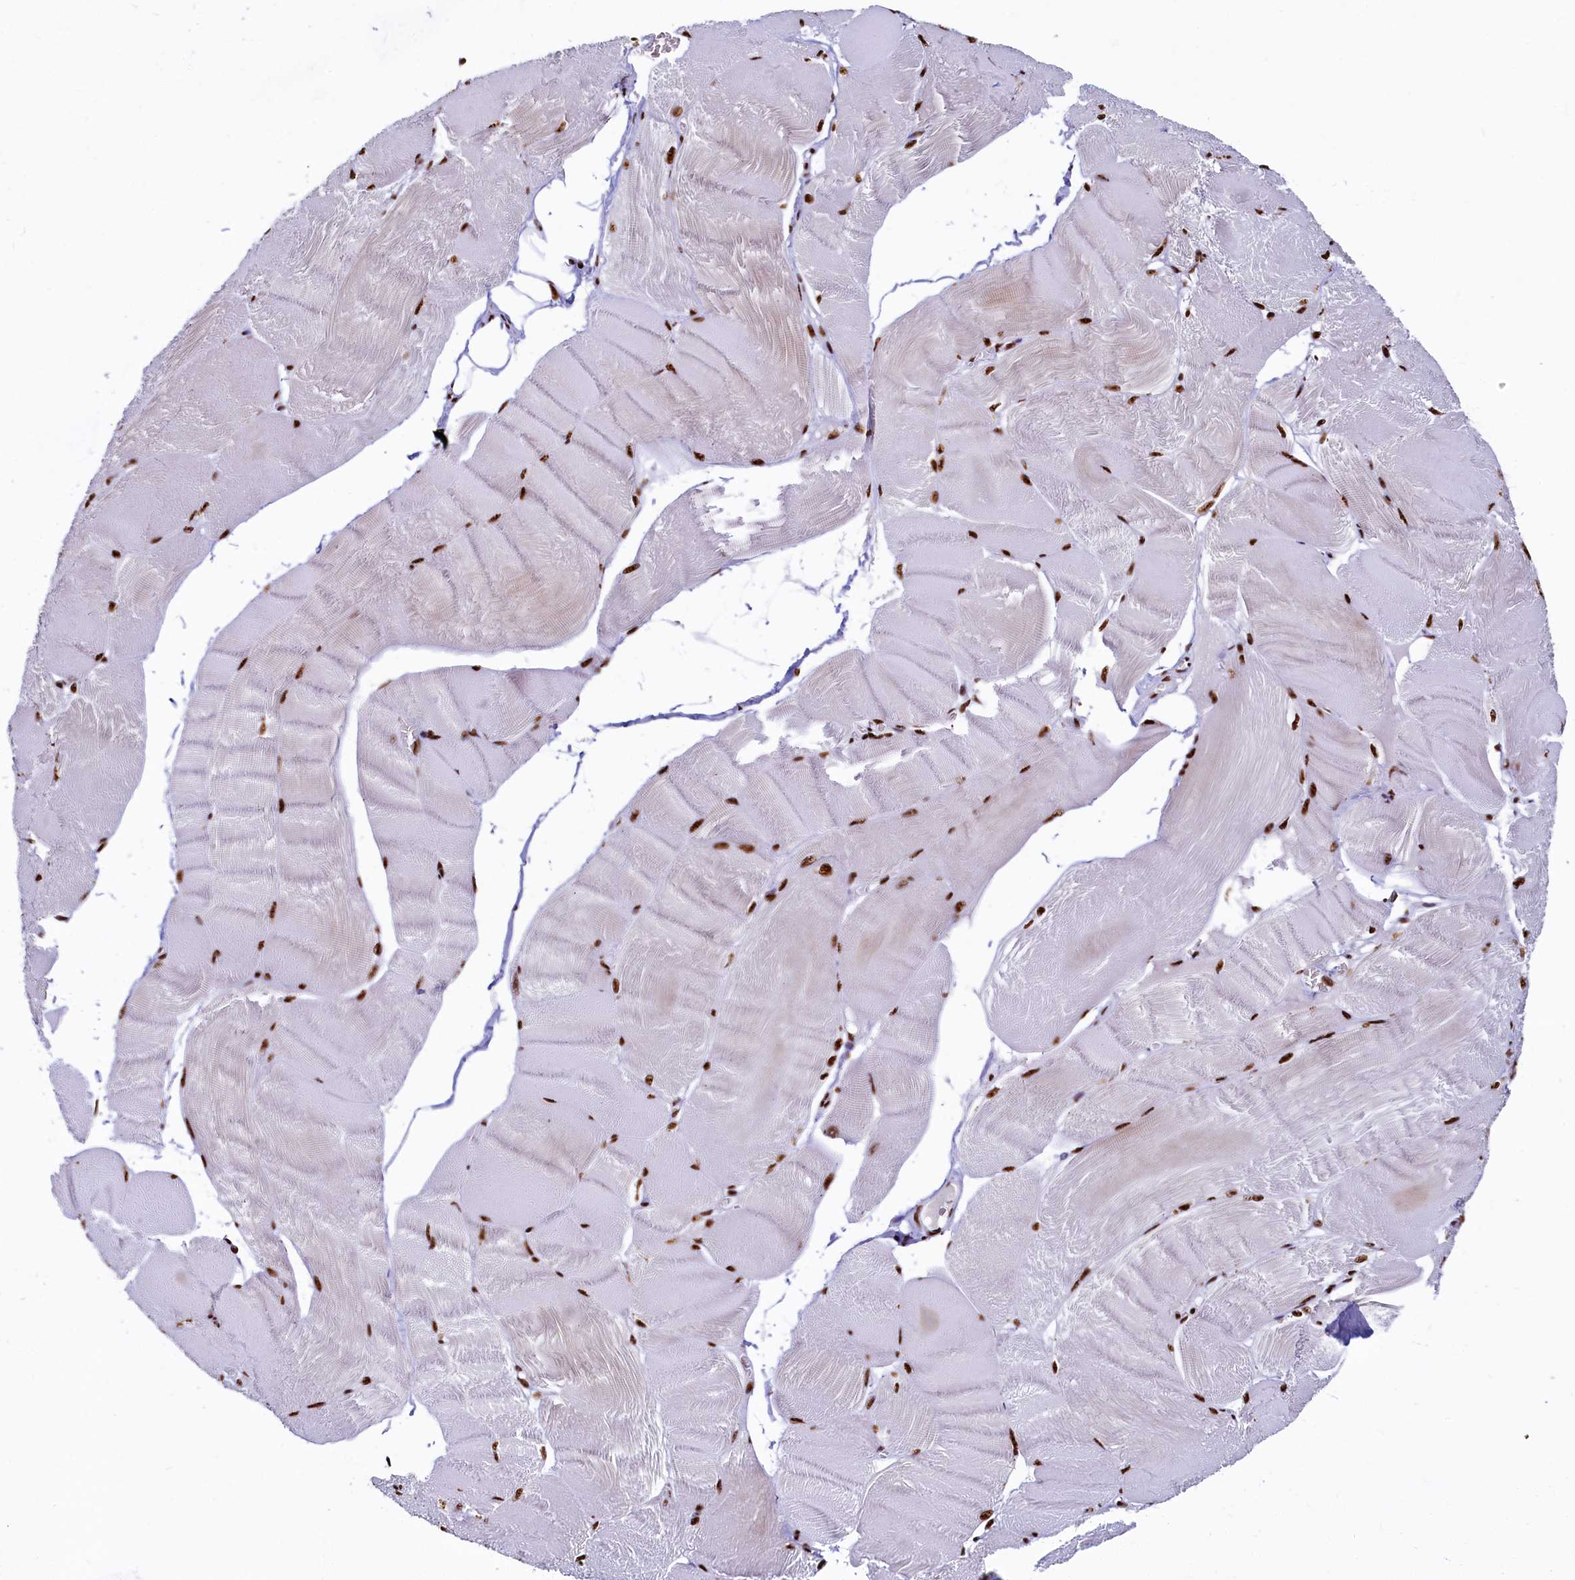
{"staining": {"intensity": "strong", "quantity": "25%-75%", "location": "nuclear"}, "tissue": "skeletal muscle", "cell_type": "Myocytes", "image_type": "normal", "snomed": [{"axis": "morphology", "description": "Normal tissue, NOS"}, {"axis": "morphology", "description": "Basal cell carcinoma"}, {"axis": "topography", "description": "Skeletal muscle"}], "caption": "Immunohistochemical staining of benign human skeletal muscle reveals 25%-75% levels of strong nuclear protein staining in approximately 25%-75% of myocytes. The protein of interest is shown in brown color, while the nuclei are stained blue.", "gene": "SRRM2", "patient": {"sex": "female", "age": 64}}